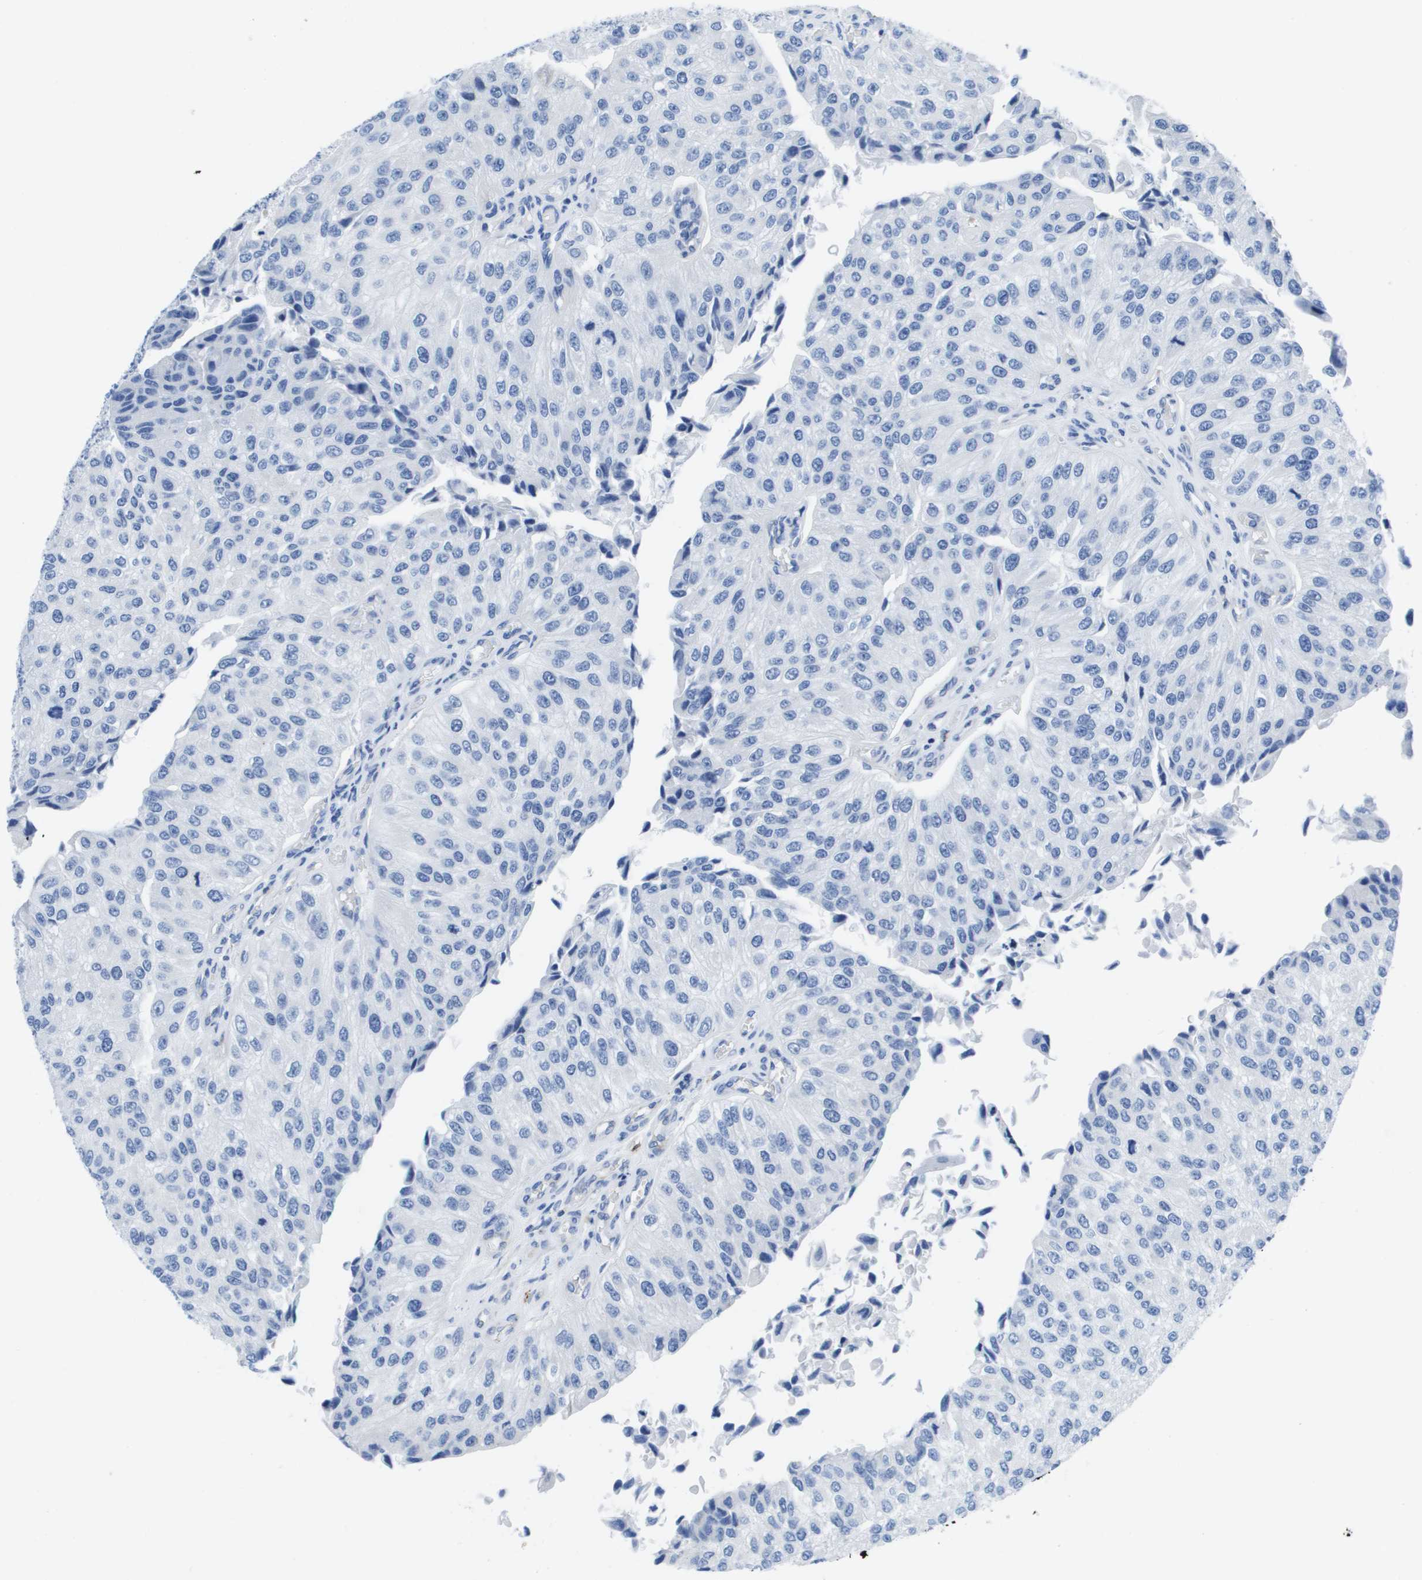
{"staining": {"intensity": "negative", "quantity": "none", "location": "none"}, "tissue": "urothelial cancer", "cell_type": "Tumor cells", "image_type": "cancer", "snomed": [{"axis": "morphology", "description": "Urothelial carcinoma, High grade"}, {"axis": "topography", "description": "Kidney"}, {"axis": "topography", "description": "Urinary bladder"}], "caption": "Immunohistochemistry (IHC) of human urothelial cancer reveals no expression in tumor cells.", "gene": "MS4A1", "patient": {"sex": "male", "age": 77}}